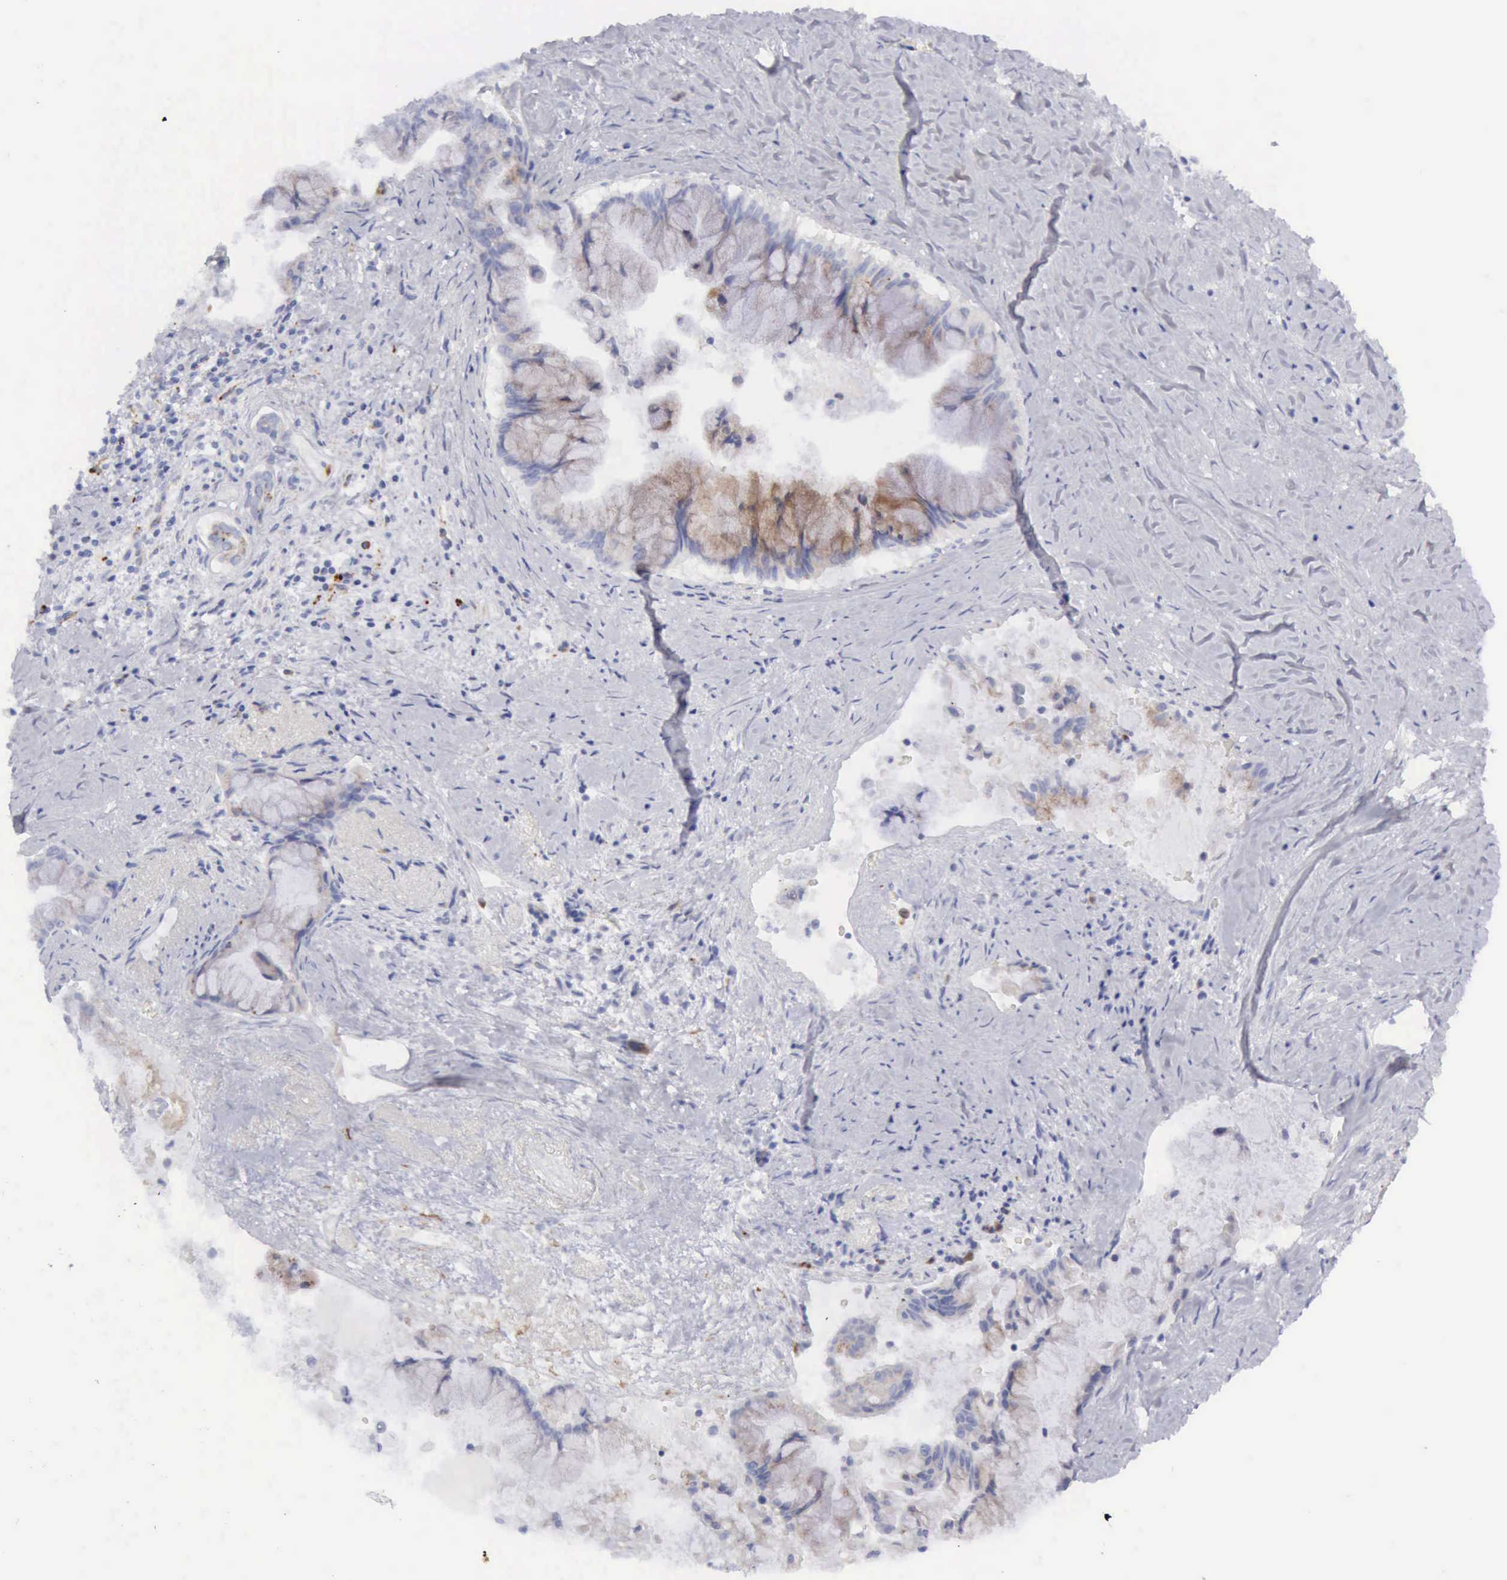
{"staining": {"intensity": "weak", "quantity": "25%-75%", "location": "cytoplasmic/membranous"}, "tissue": "pancreatic cancer", "cell_type": "Tumor cells", "image_type": "cancer", "snomed": [{"axis": "morphology", "description": "Adenocarcinoma, NOS"}, {"axis": "topography", "description": "Pancreas"}], "caption": "This histopathology image demonstrates IHC staining of pancreatic cancer (adenocarcinoma), with low weak cytoplasmic/membranous staining in approximately 25%-75% of tumor cells.", "gene": "CTSS", "patient": {"sex": "male", "age": 59}}